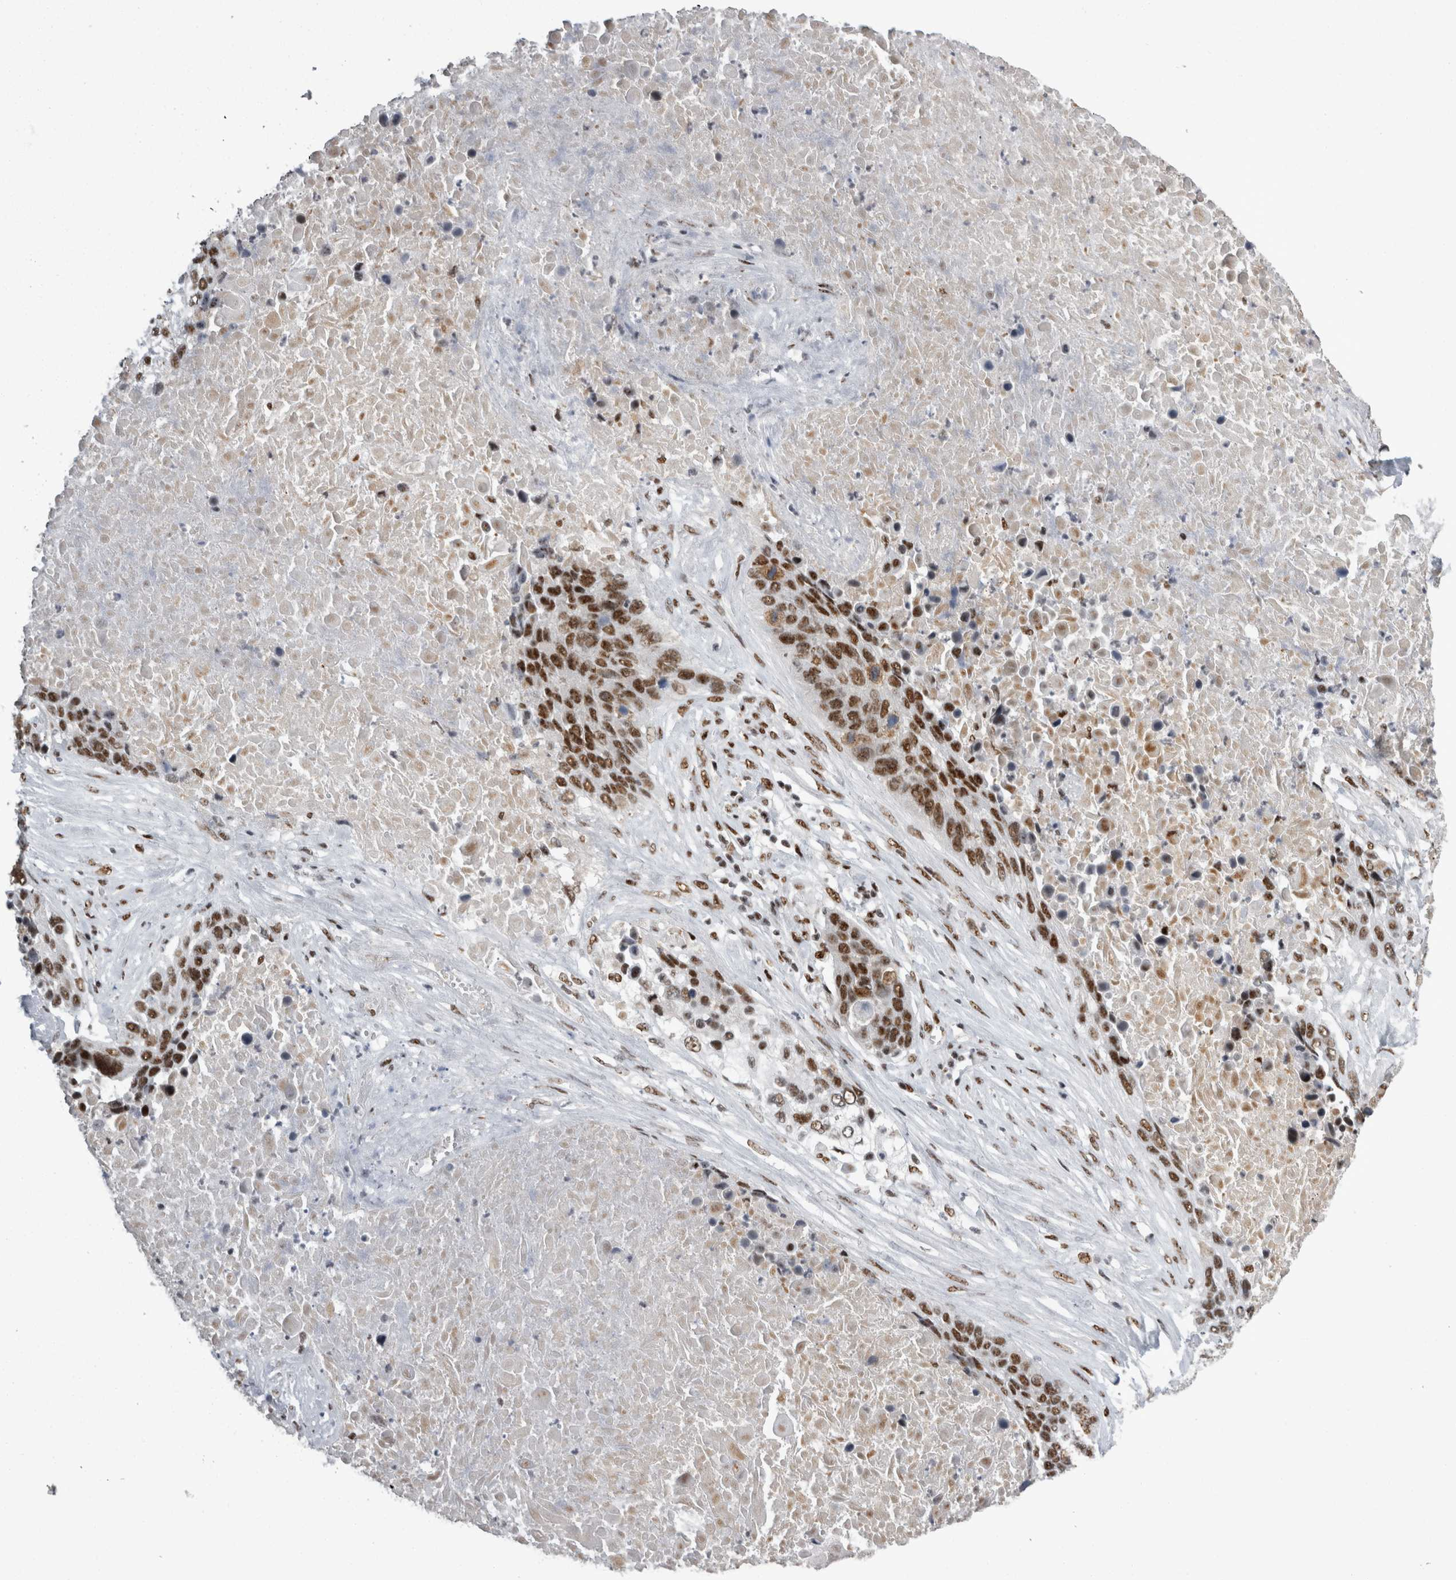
{"staining": {"intensity": "moderate", "quantity": ">75%", "location": "nuclear"}, "tissue": "lung cancer", "cell_type": "Tumor cells", "image_type": "cancer", "snomed": [{"axis": "morphology", "description": "Squamous cell carcinoma, NOS"}, {"axis": "topography", "description": "Lung"}], "caption": "IHC staining of squamous cell carcinoma (lung), which exhibits medium levels of moderate nuclear staining in approximately >75% of tumor cells indicating moderate nuclear protein positivity. The staining was performed using DAB (brown) for protein detection and nuclei were counterstained in hematoxylin (blue).", "gene": "SNRNP40", "patient": {"sex": "male", "age": 66}}